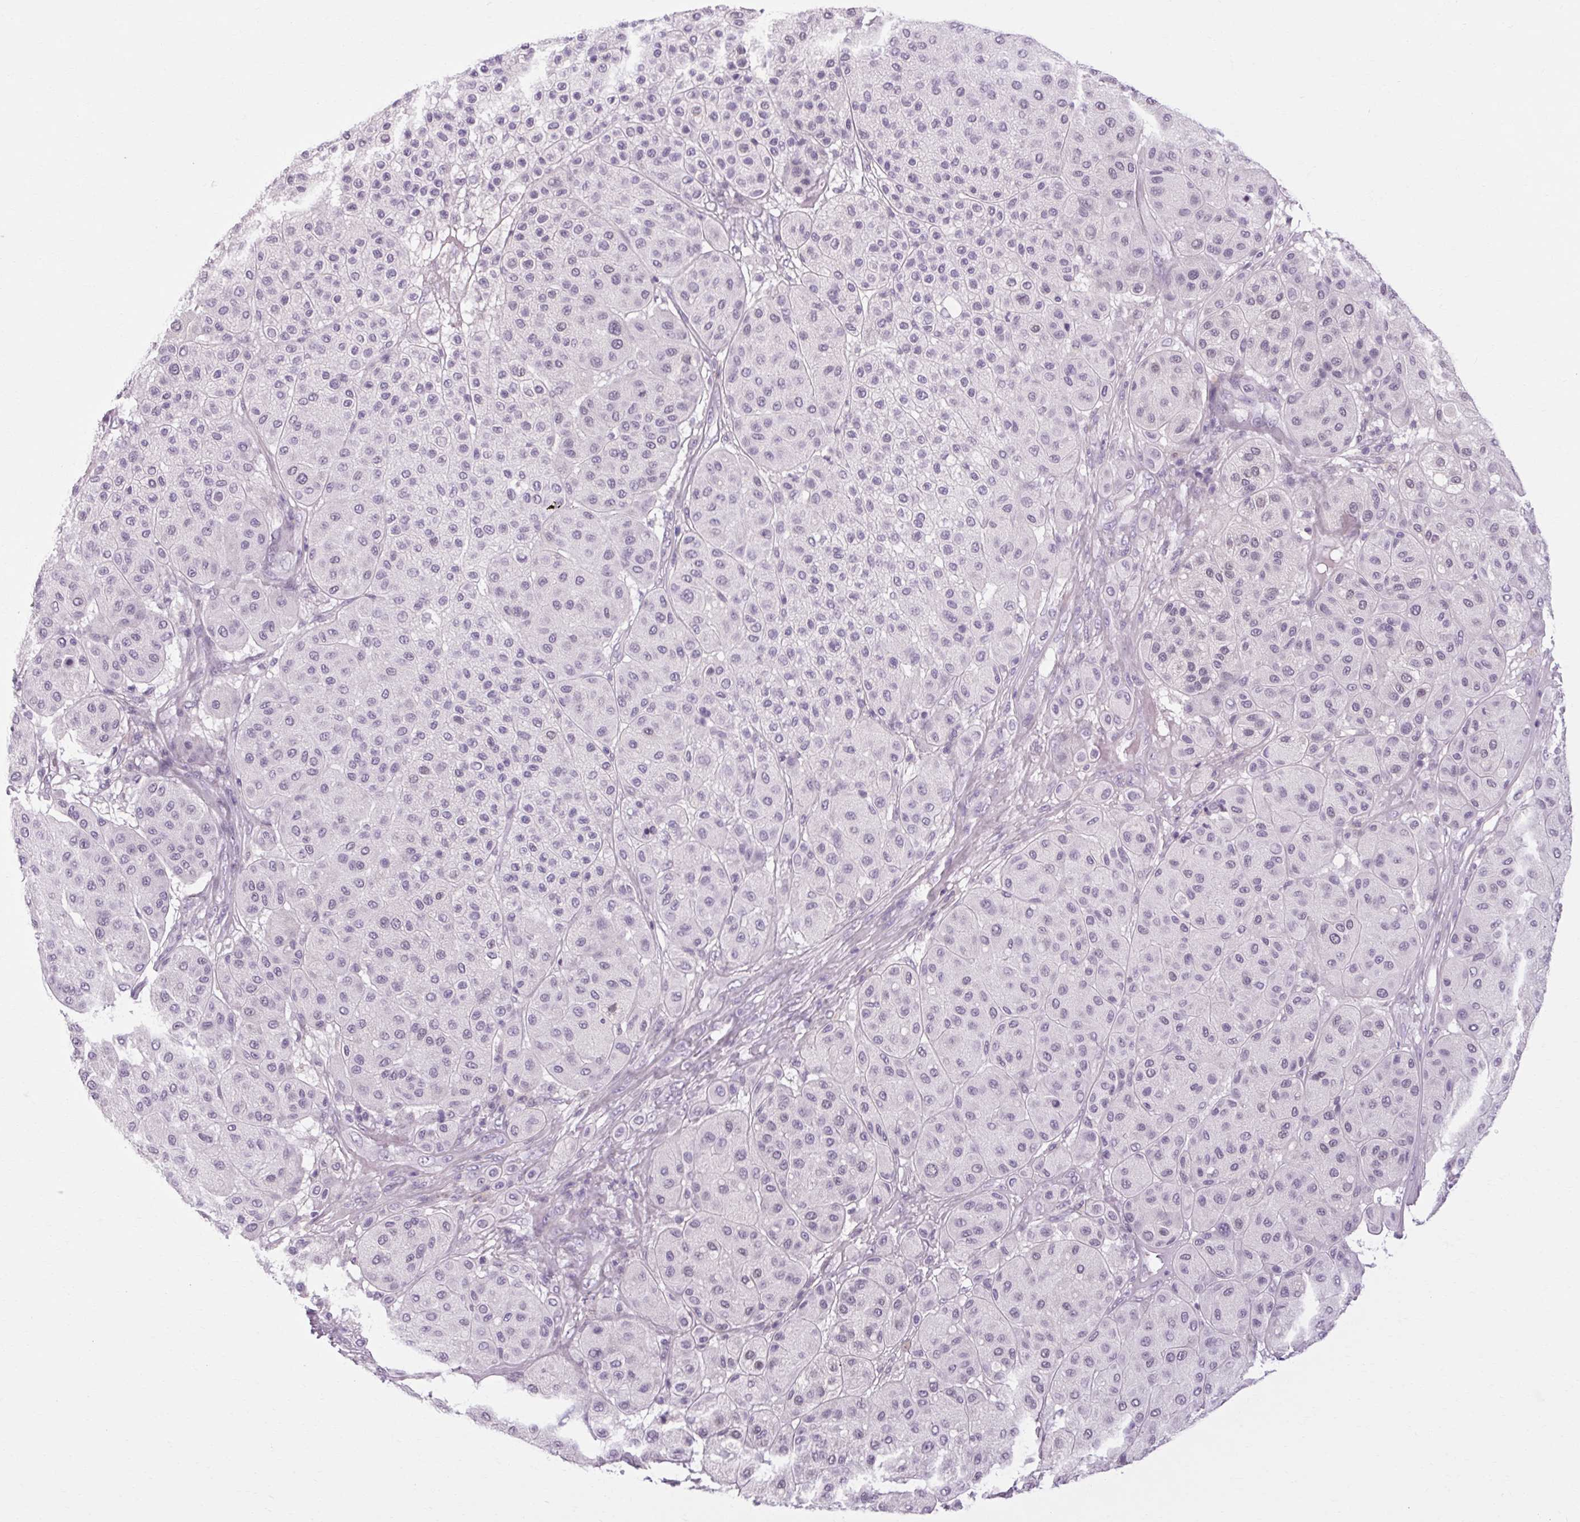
{"staining": {"intensity": "negative", "quantity": "none", "location": "none"}, "tissue": "melanoma", "cell_type": "Tumor cells", "image_type": "cancer", "snomed": [{"axis": "morphology", "description": "Malignant melanoma, Metastatic site"}, {"axis": "topography", "description": "Smooth muscle"}], "caption": "Tumor cells are negative for protein expression in human malignant melanoma (metastatic site).", "gene": "POMC", "patient": {"sex": "male", "age": 41}}